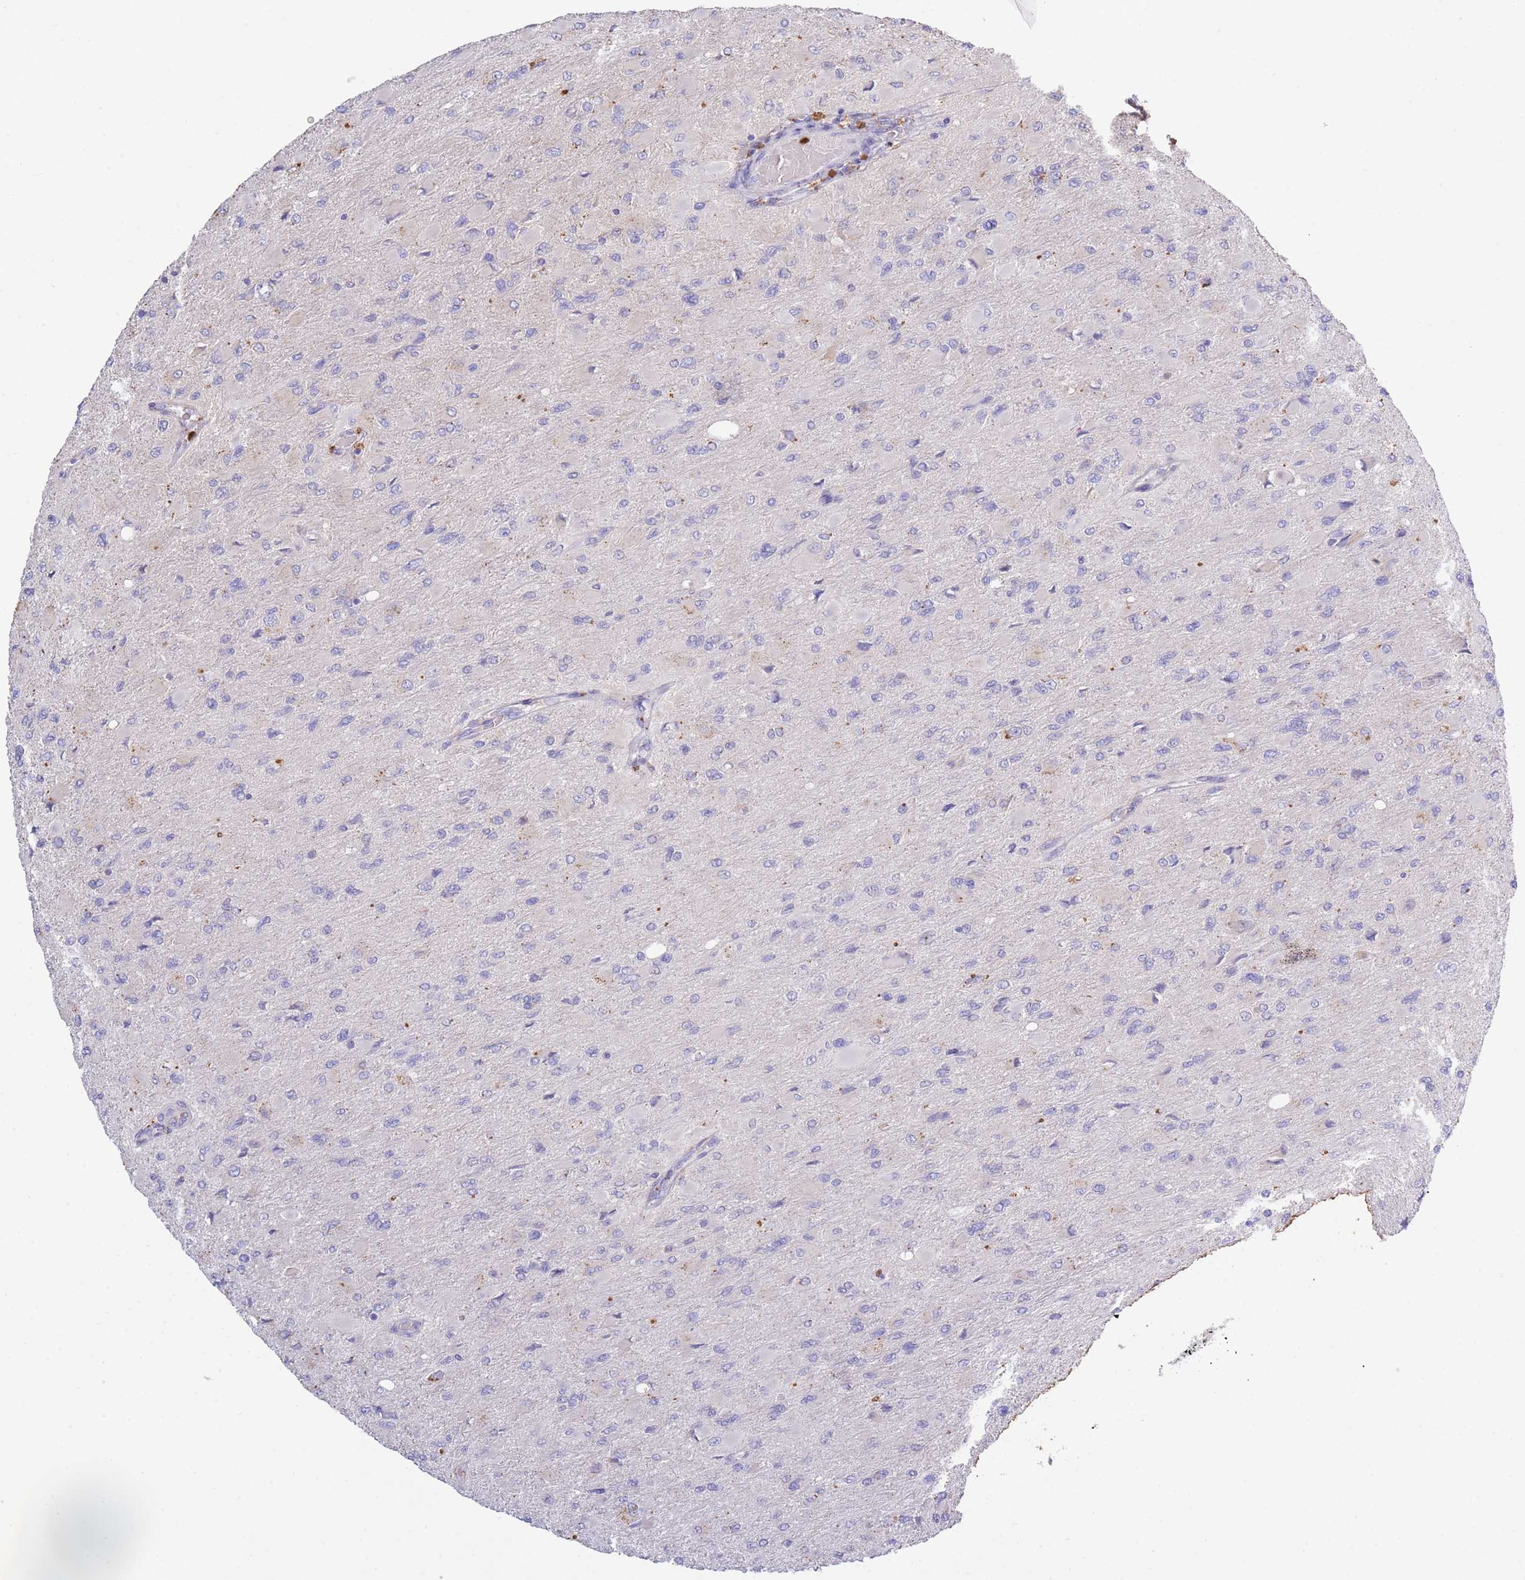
{"staining": {"intensity": "negative", "quantity": "none", "location": "none"}, "tissue": "glioma", "cell_type": "Tumor cells", "image_type": "cancer", "snomed": [{"axis": "morphology", "description": "Glioma, malignant, High grade"}, {"axis": "topography", "description": "Cerebral cortex"}], "caption": "IHC image of glioma stained for a protein (brown), which exhibits no positivity in tumor cells. The staining is performed using DAB brown chromogen with nuclei counter-stained in using hematoxylin.", "gene": "CENPM", "patient": {"sex": "female", "age": 36}}